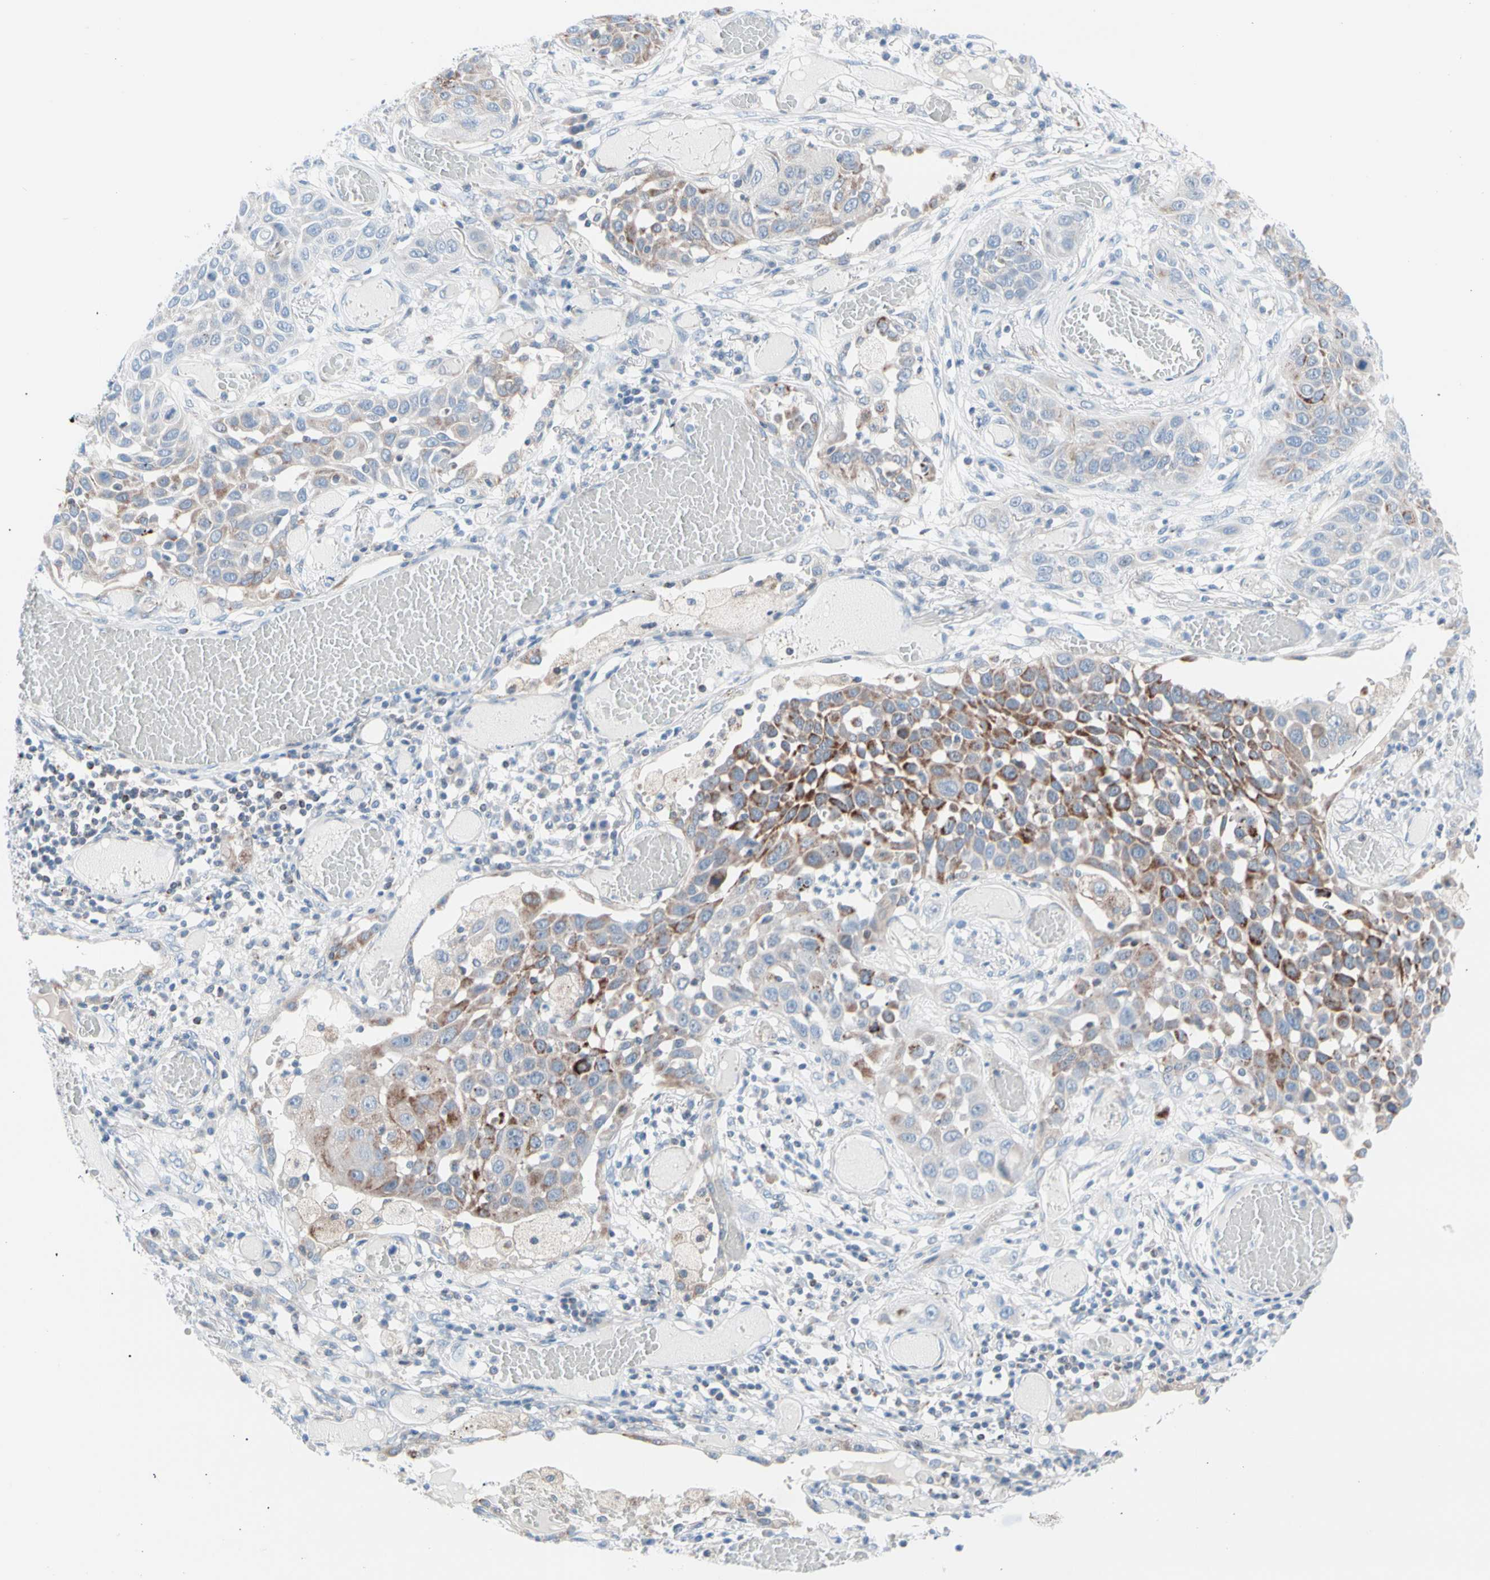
{"staining": {"intensity": "strong", "quantity": "25%-75%", "location": "cytoplasmic/membranous"}, "tissue": "lung cancer", "cell_type": "Tumor cells", "image_type": "cancer", "snomed": [{"axis": "morphology", "description": "Squamous cell carcinoma, NOS"}, {"axis": "topography", "description": "Lung"}], "caption": "IHC histopathology image of human lung cancer stained for a protein (brown), which shows high levels of strong cytoplasmic/membranous staining in approximately 25%-75% of tumor cells.", "gene": "HK1", "patient": {"sex": "male", "age": 71}}